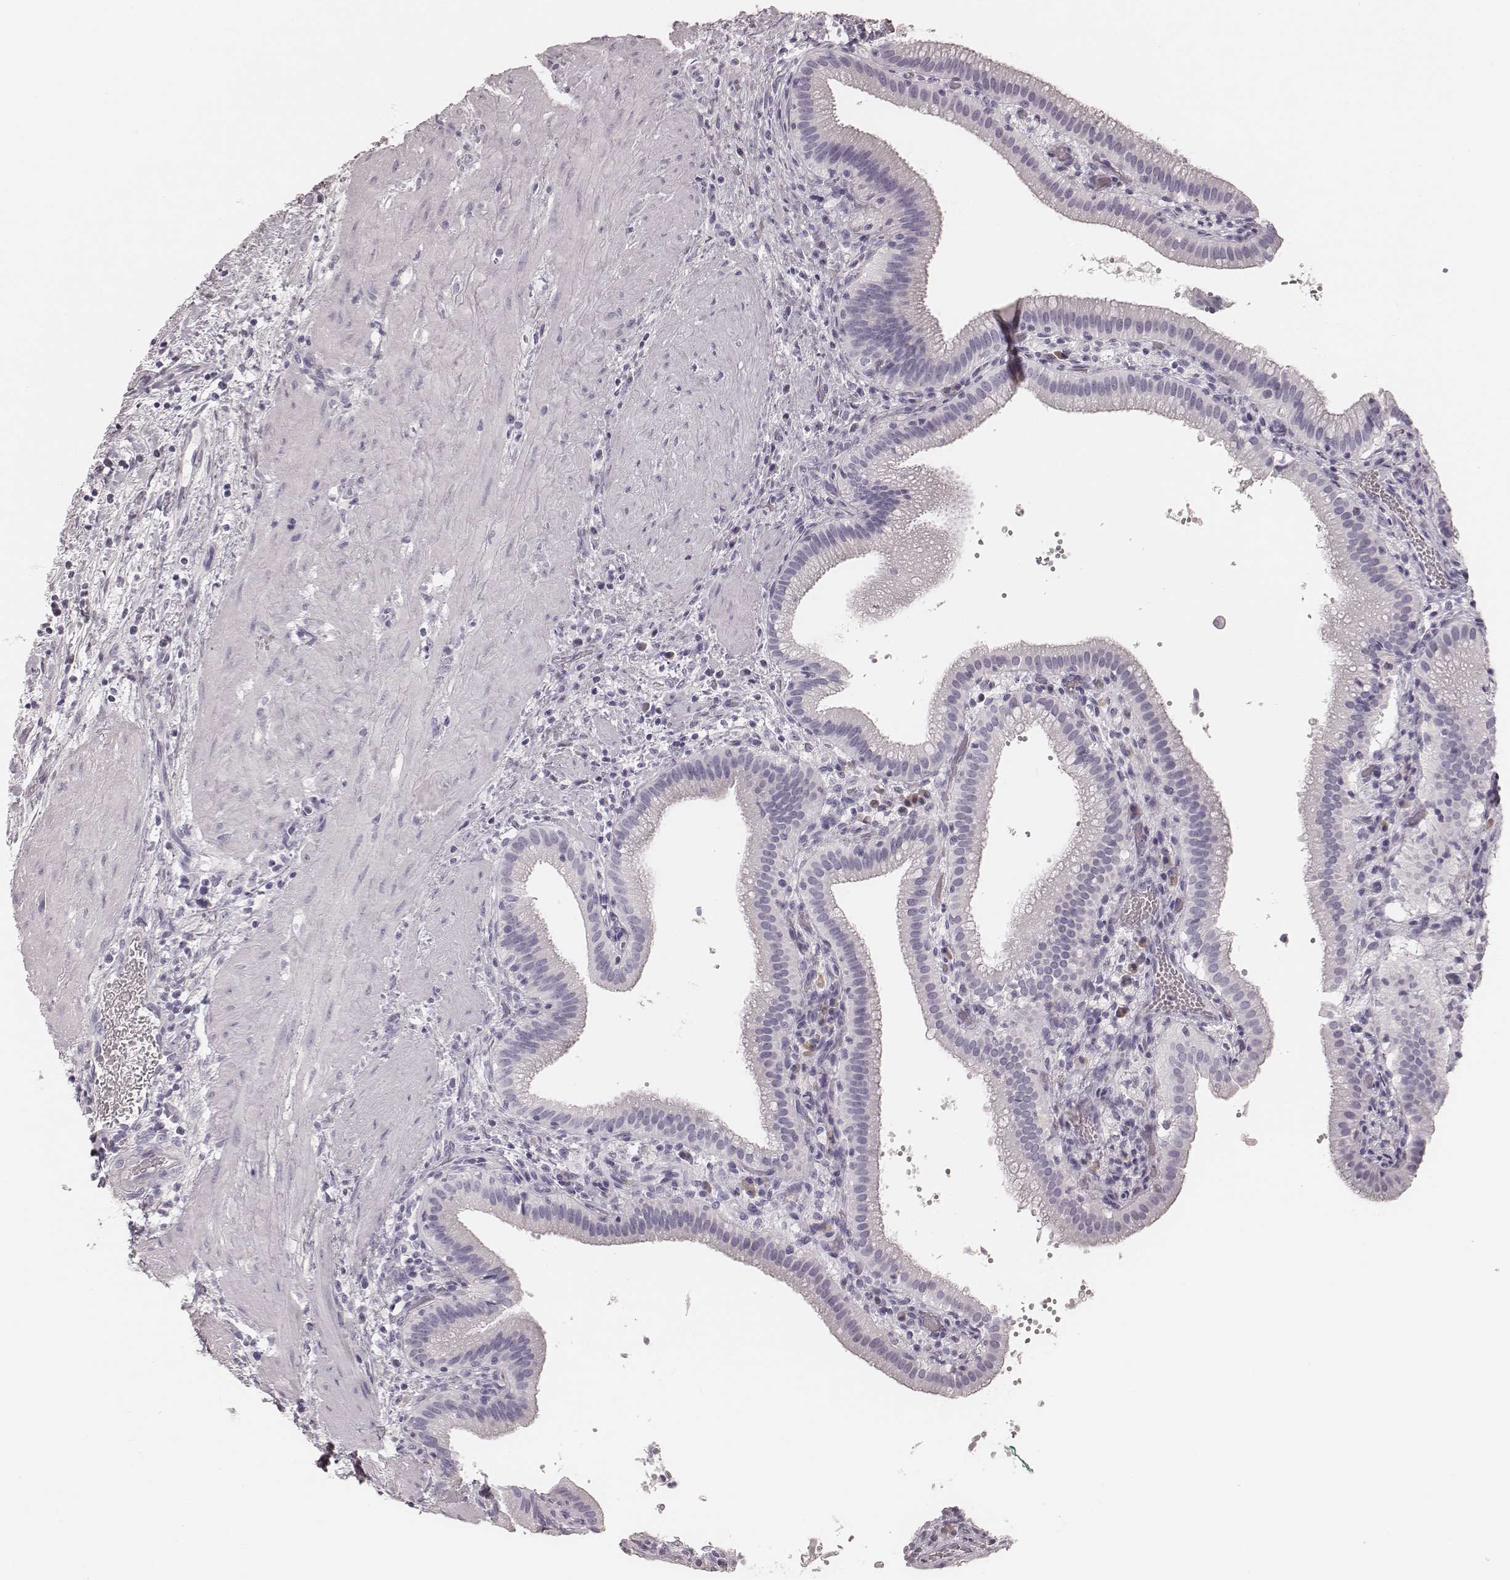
{"staining": {"intensity": "negative", "quantity": "none", "location": "none"}, "tissue": "gallbladder", "cell_type": "Glandular cells", "image_type": "normal", "snomed": [{"axis": "morphology", "description": "Normal tissue, NOS"}, {"axis": "topography", "description": "Gallbladder"}], "caption": "Protein analysis of normal gallbladder shows no significant positivity in glandular cells.", "gene": "KRT82", "patient": {"sex": "male", "age": 42}}